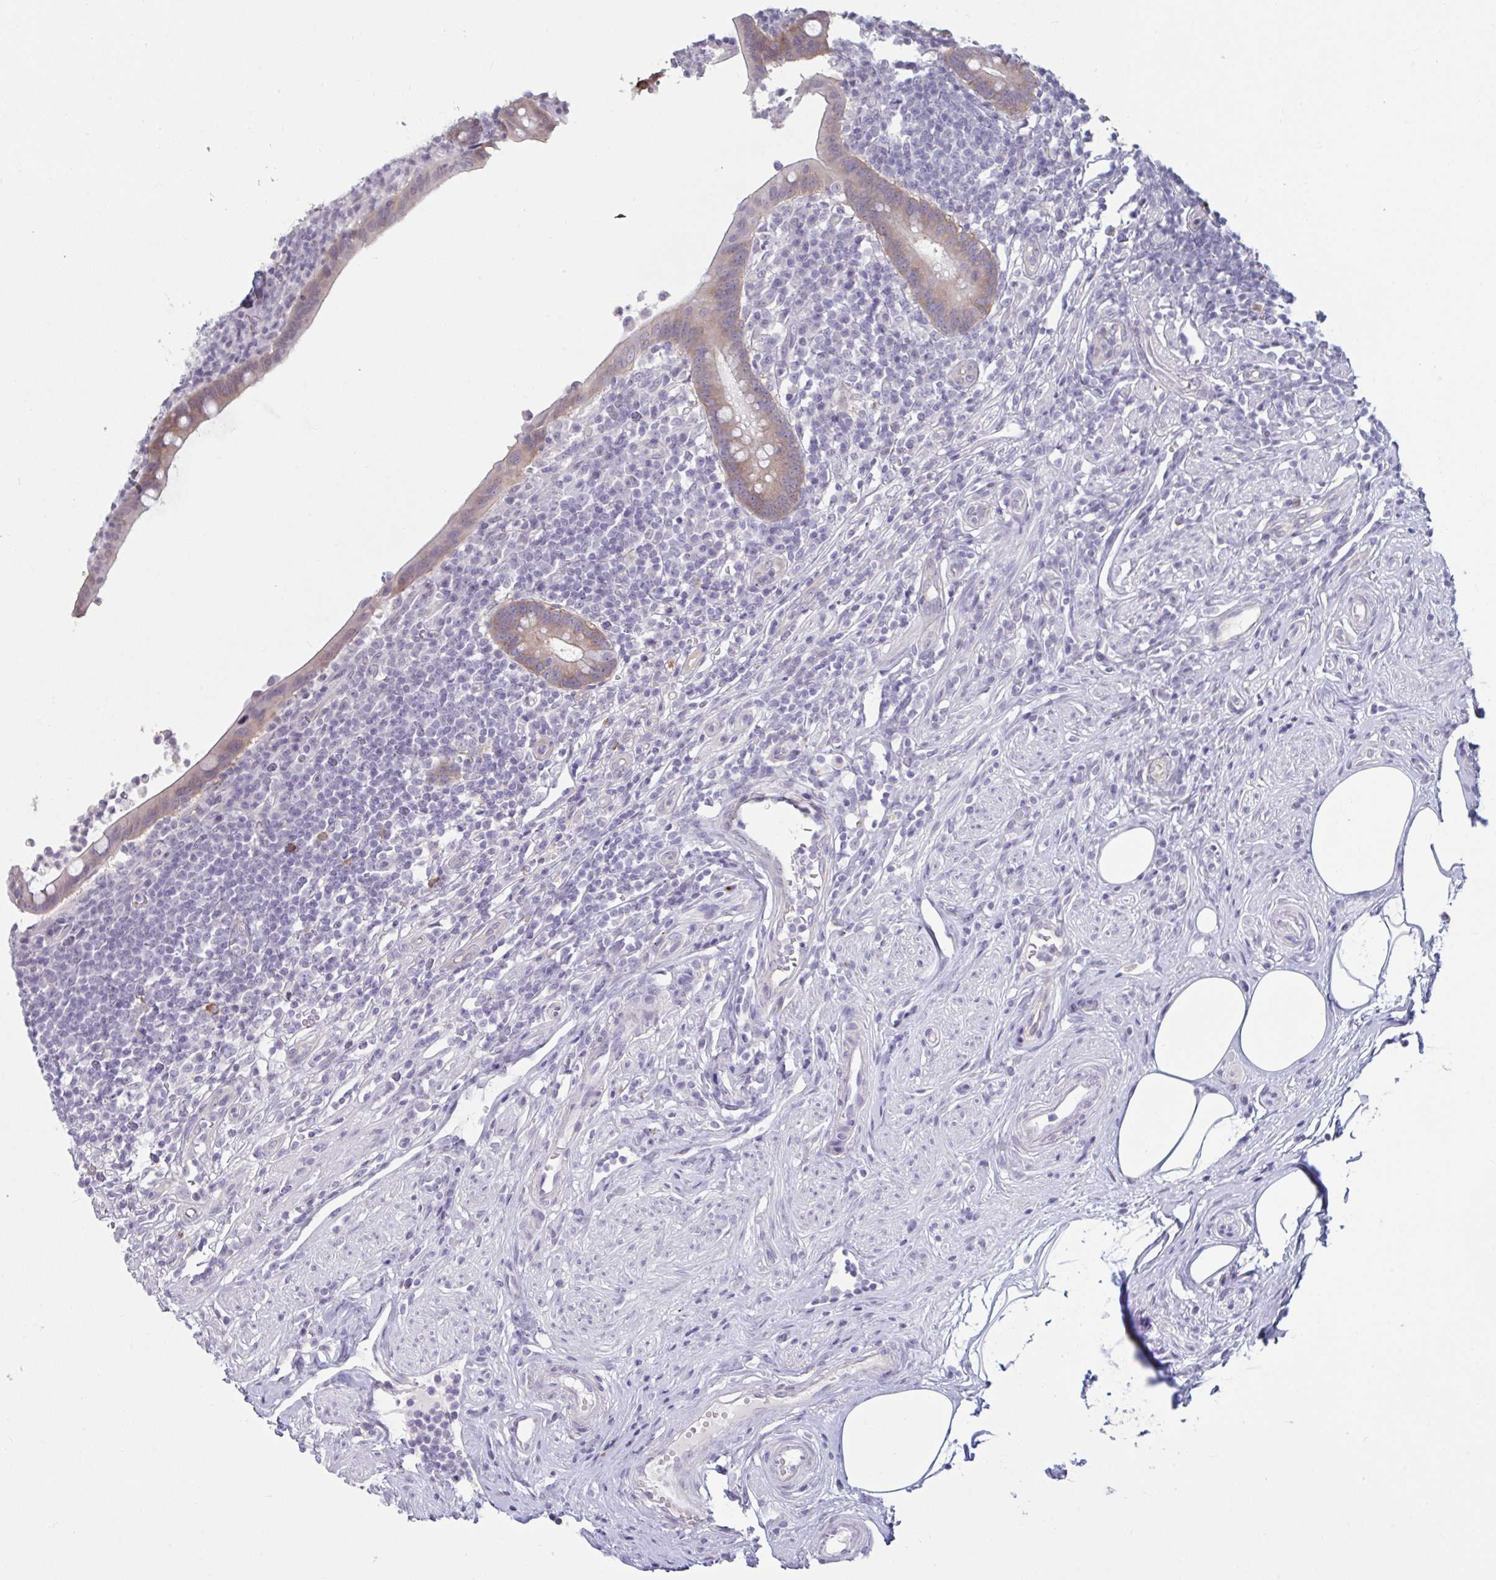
{"staining": {"intensity": "weak", "quantity": ">75%", "location": "cytoplasmic/membranous"}, "tissue": "appendix", "cell_type": "Glandular cells", "image_type": "normal", "snomed": [{"axis": "morphology", "description": "Normal tissue, NOS"}, {"axis": "topography", "description": "Appendix"}], "caption": "Immunohistochemical staining of benign human appendix demonstrates >75% levels of weak cytoplasmic/membranous protein staining in about >75% of glandular cells. The staining was performed using DAB (3,3'-diaminobenzidine), with brown indicating positive protein expression. Nuclei are stained blue with hematoxylin.", "gene": "TBC1D4", "patient": {"sex": "female", "age": 56}}